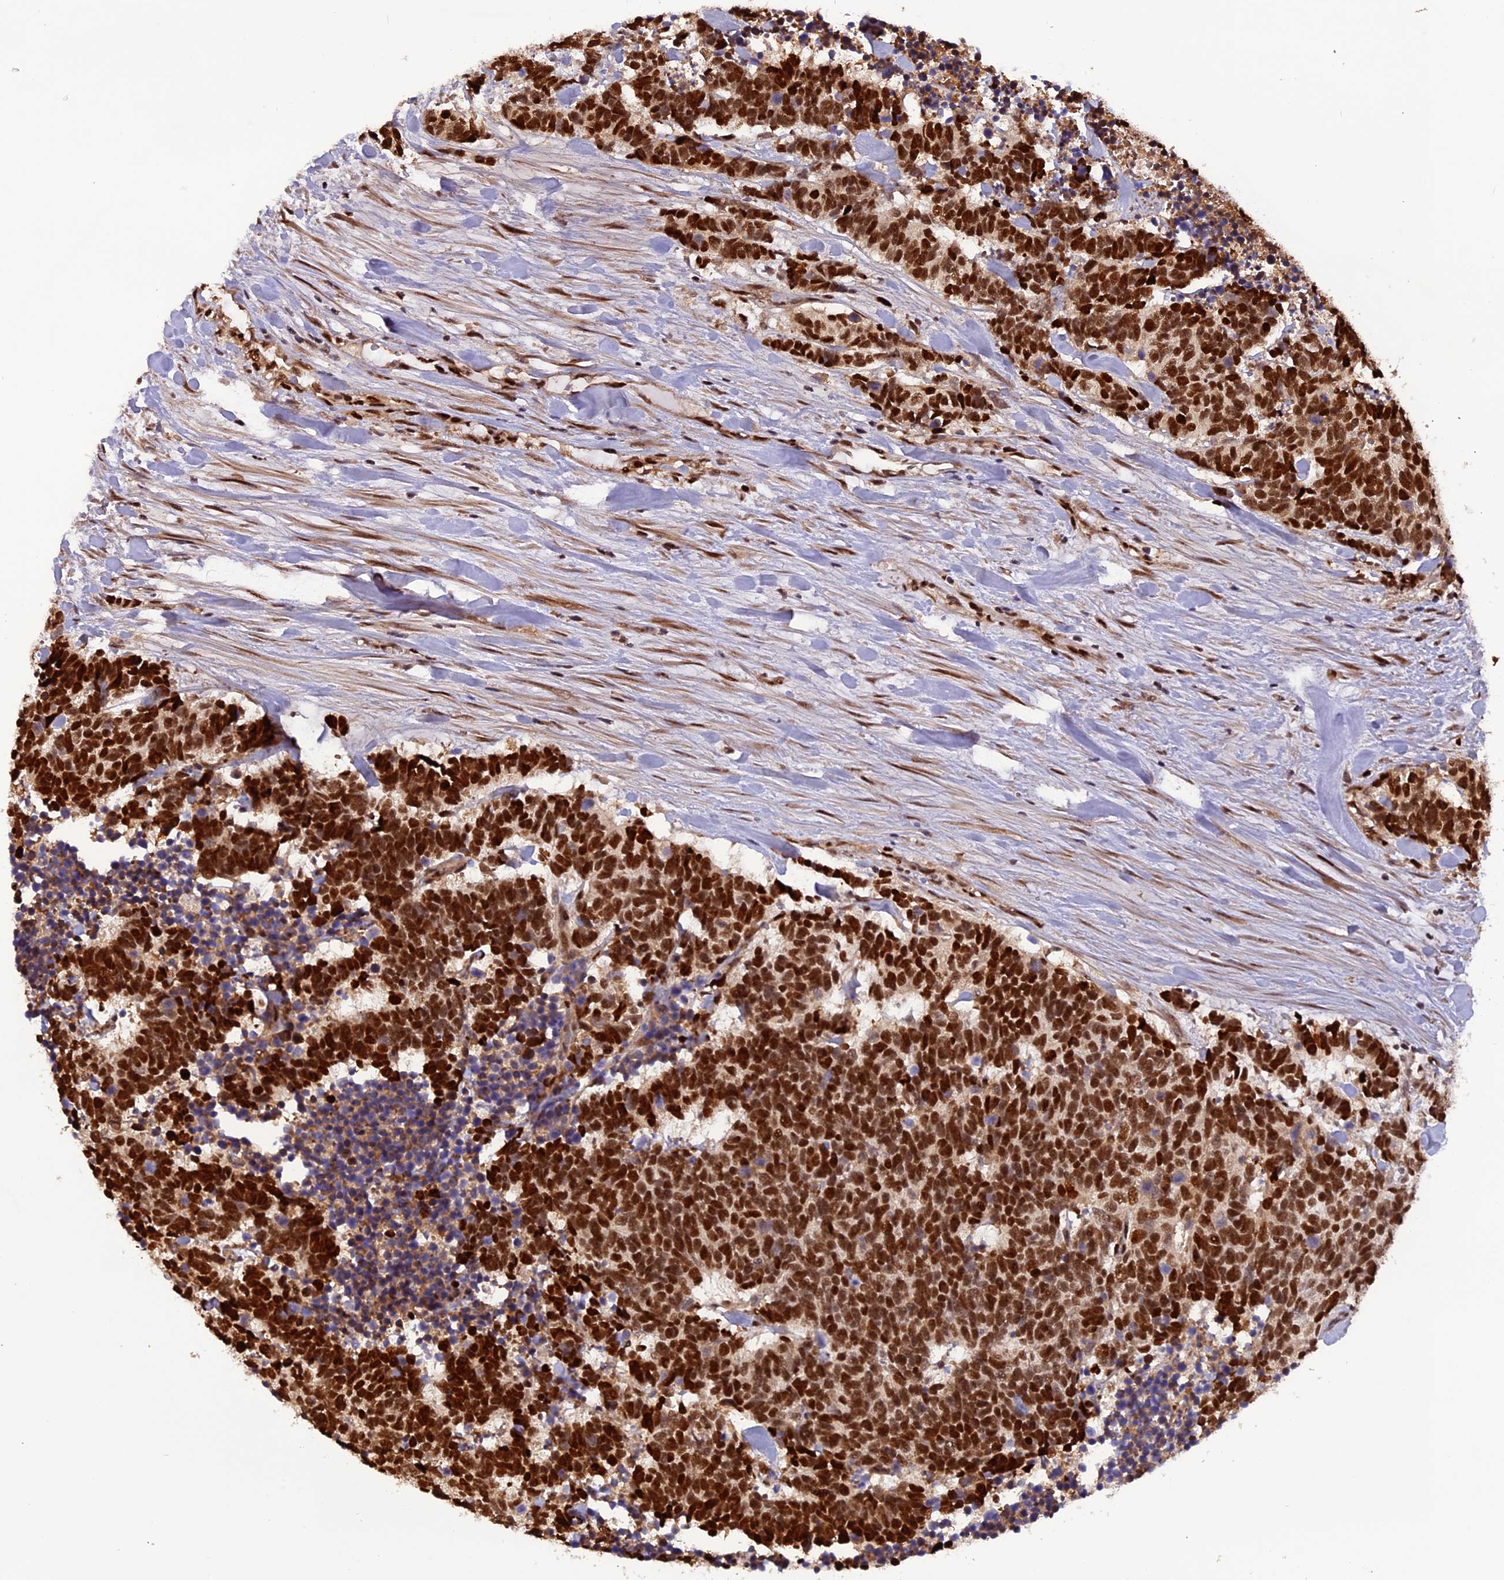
{"staining": {"intensity": "strong", "quantity": ">75%", "location": "nuclear"}, "tissue": "carcinoid", "cell_type": "Tumor cells", "image_type": "cancer", "snomed": [{"axis": "morphology", "description": "Carcinoma, NOS"}, {"axis": "morphology", "description": "Carcinoid, malignant, NOS"}, {"axis": "topography", "description": "Urinary bladder"}], "caption": "Brown immunohistochemical staining in human carcinoid demonstrates strong nuclear positivity in approximately >75% of tumor cells. The protein of interest is stained brown, and the nuclei are stained in blue (DAB (3,3'-diaminobenzidine) IHC with brightfield microscopy, high magnification).", "gene": "MICALL1", "patient": {"sex": "male", "age": 57}}